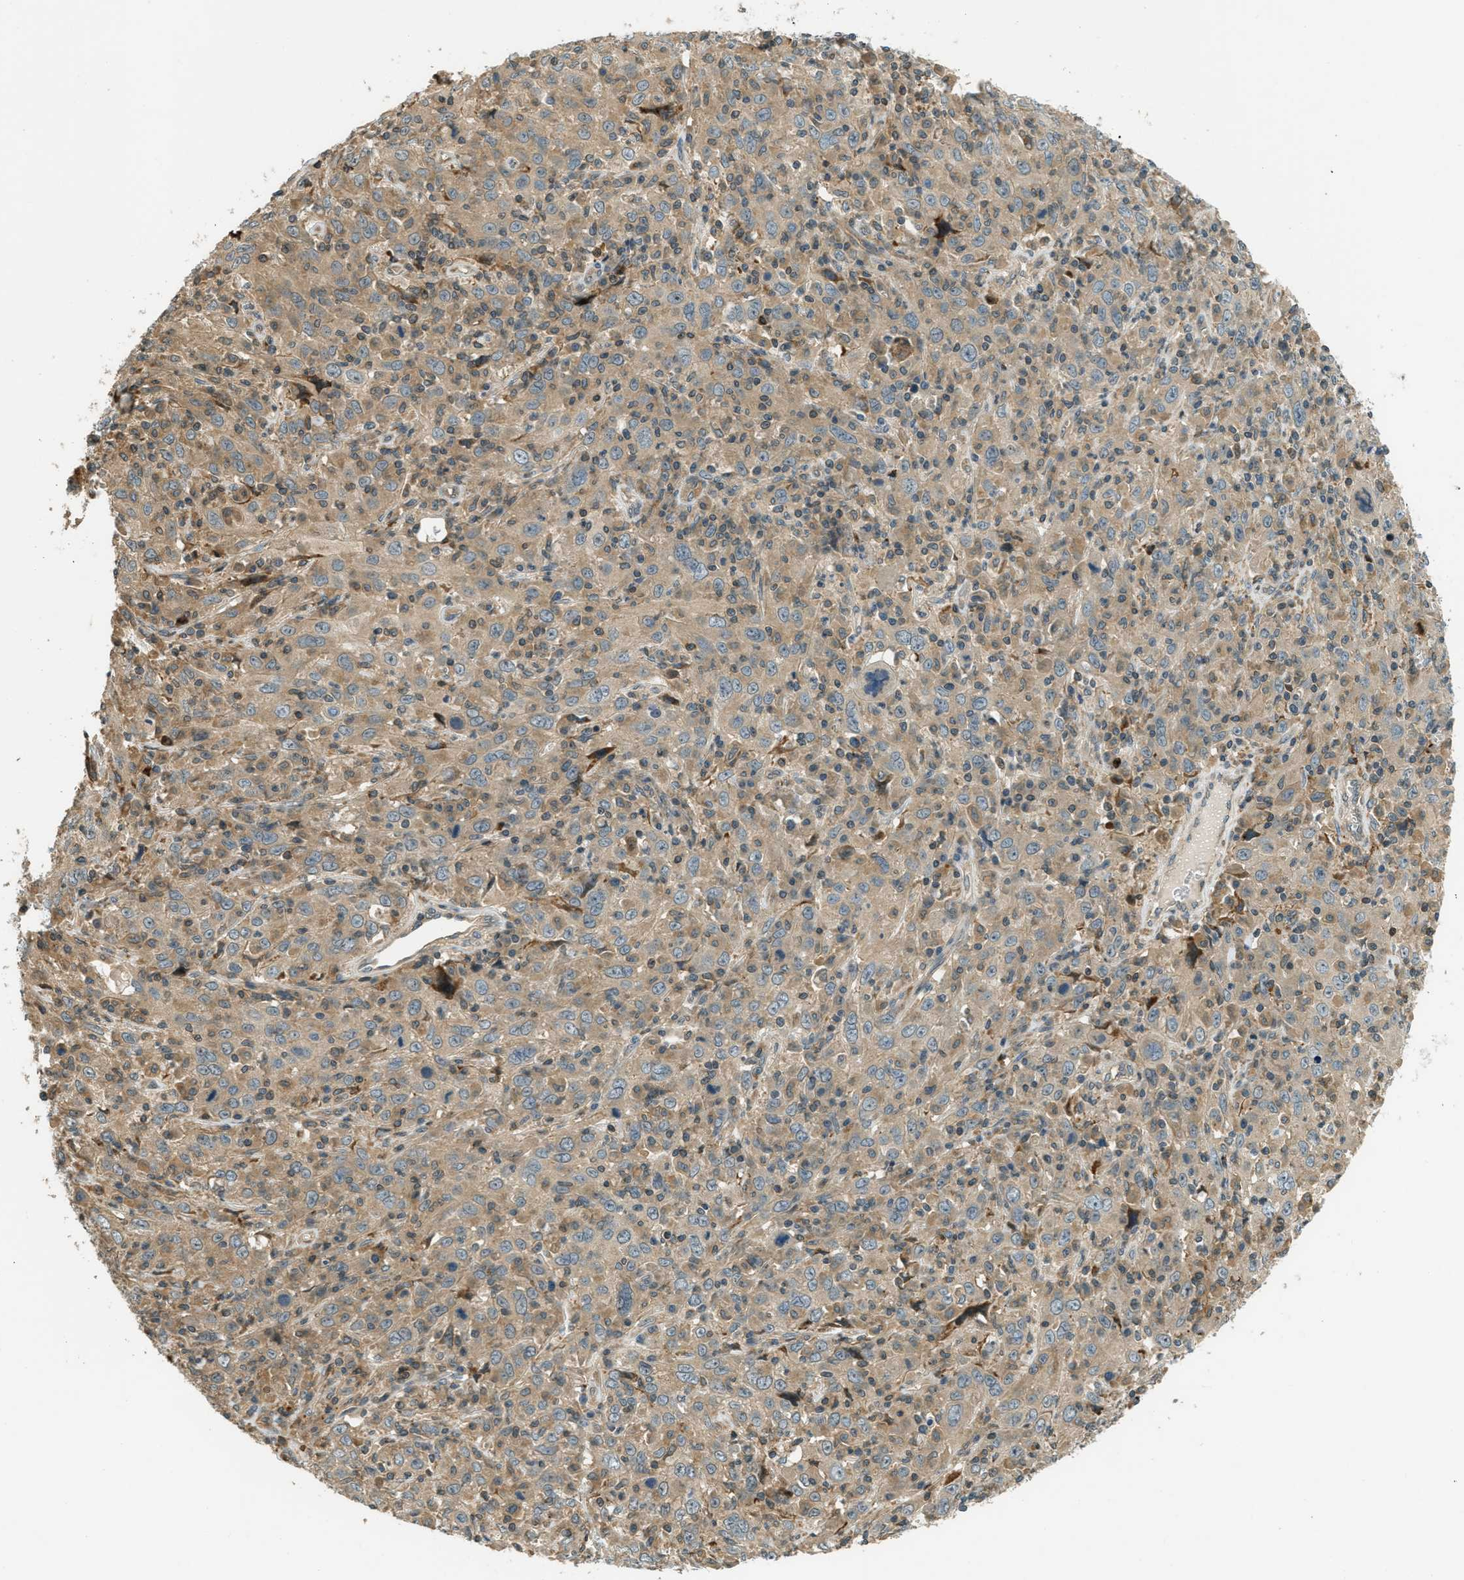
{"staining": {"intensity": "weak", "quantity": ">75%", "location": "cytoplasmic/membranous"}, "tissue": "cervical cancer", "cell_type": "Tumor cells", "image_type": "cancer", "snomed": [{"axis": "morphology", "description": "Squamous cell carcinoma, NOS"}, {"axis": "topography", "description": "Cervix"}], "caption": "Human cervical cancer (squamous cell carcinoma) stained with a brown dye demonstrates weak cytoplasmic/membranous positive positivity in about >75% of tumor cells.", "gene": "PTPN23", "patient": {"sex": "female", "age": 46}}